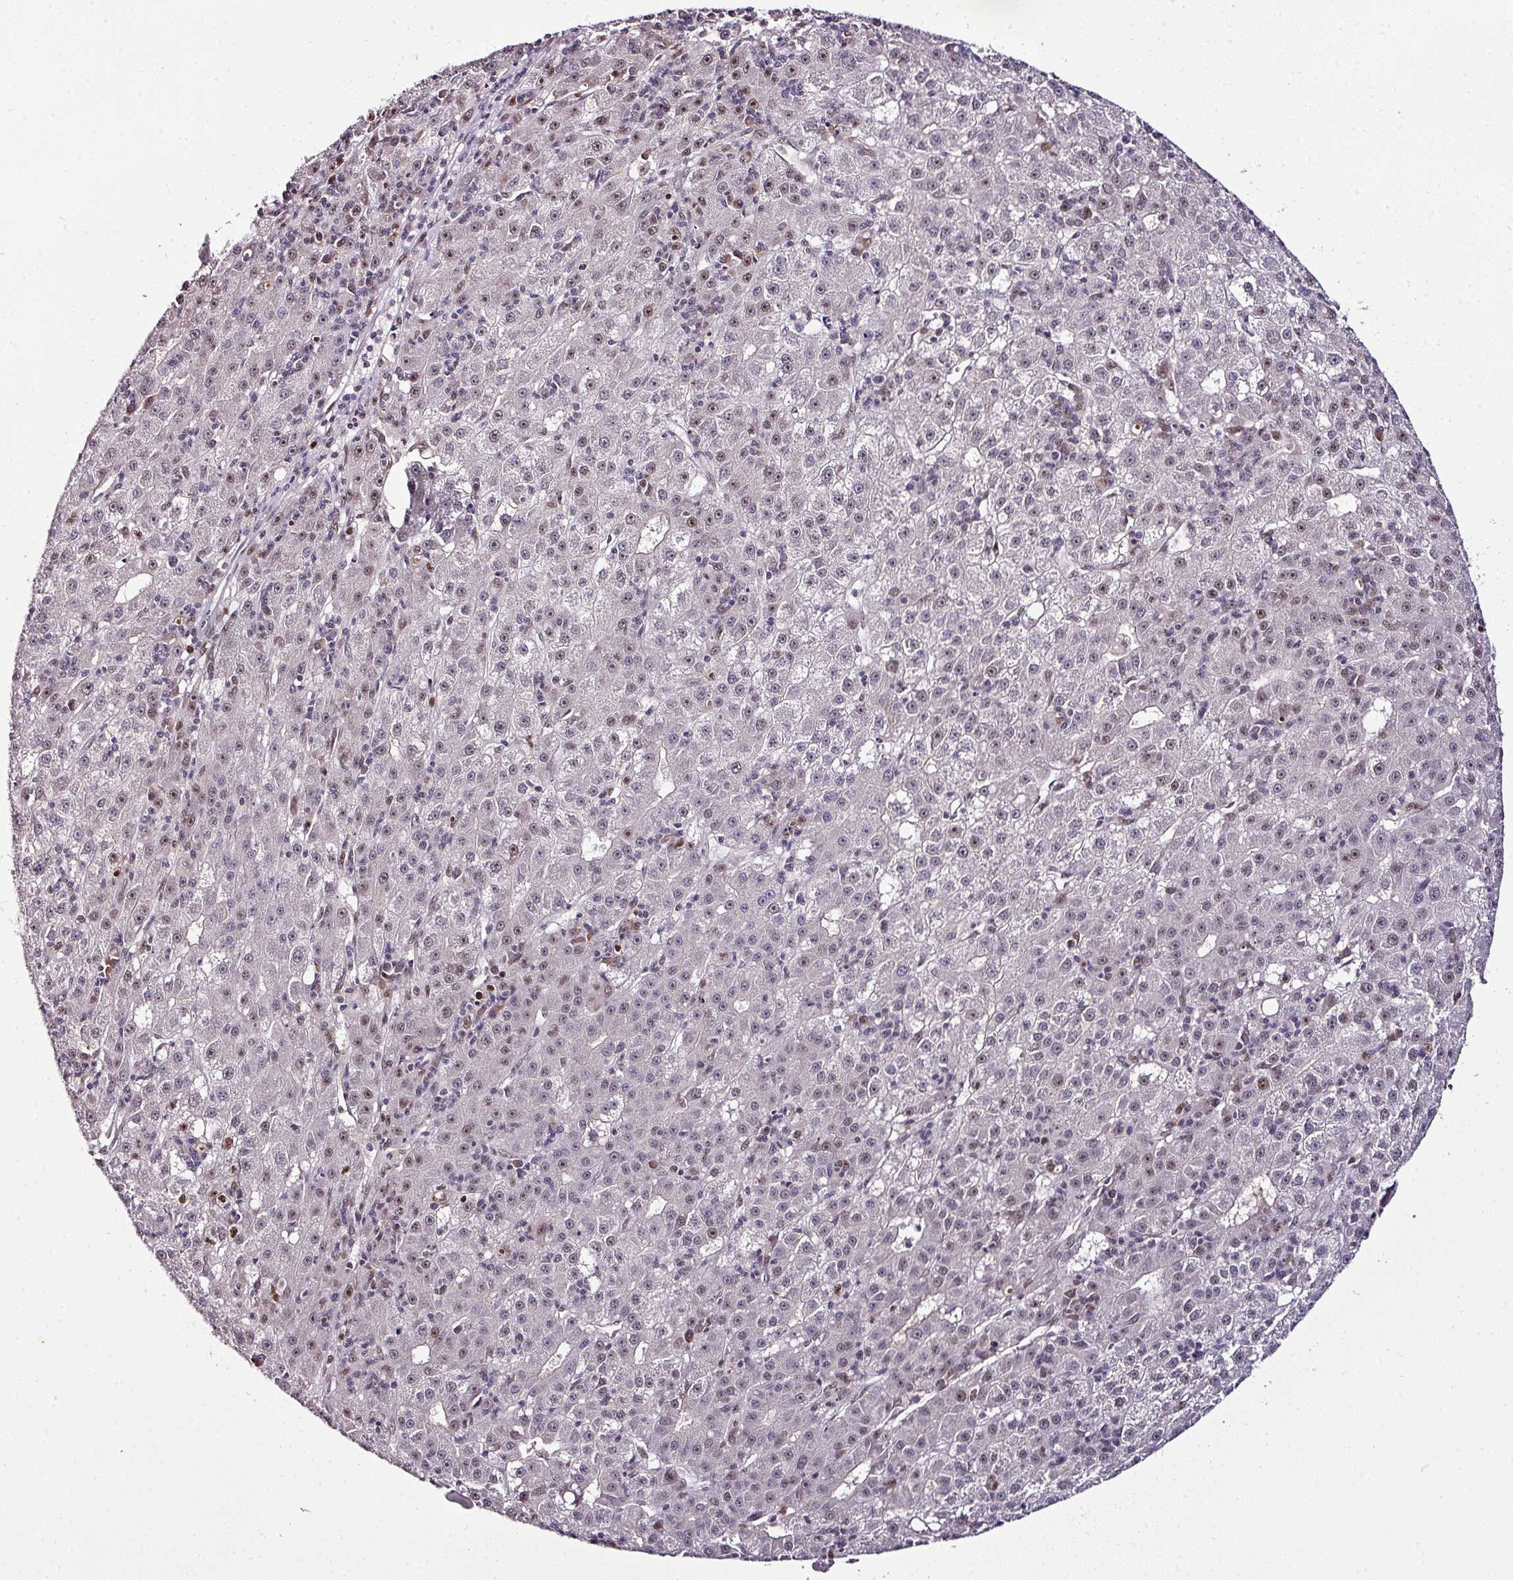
{"staining": {"intensity": "weak", "quantity": "<25%", "location": "nuclear"}, "tissue": "liver cancer", "cell_type": "Tumor cells", "image_type": "cancer", "snomed": [{"axis": "morphology", "description": "Carcinoma, Hepatocellular, NOS"}, {"axis": "topography", "description": "Liver"}], "caption": "High magnification brightfield microscopy of liver cancer (hepatocellular carcinoma) stained with DAB (3,3'-diaminobenzidine) (brown) and counterstained with hematoxylin (blue): tumor cells show no significant positivity.", "gene": "KLF16", "patient": {"sex": "male", "age": 76}}